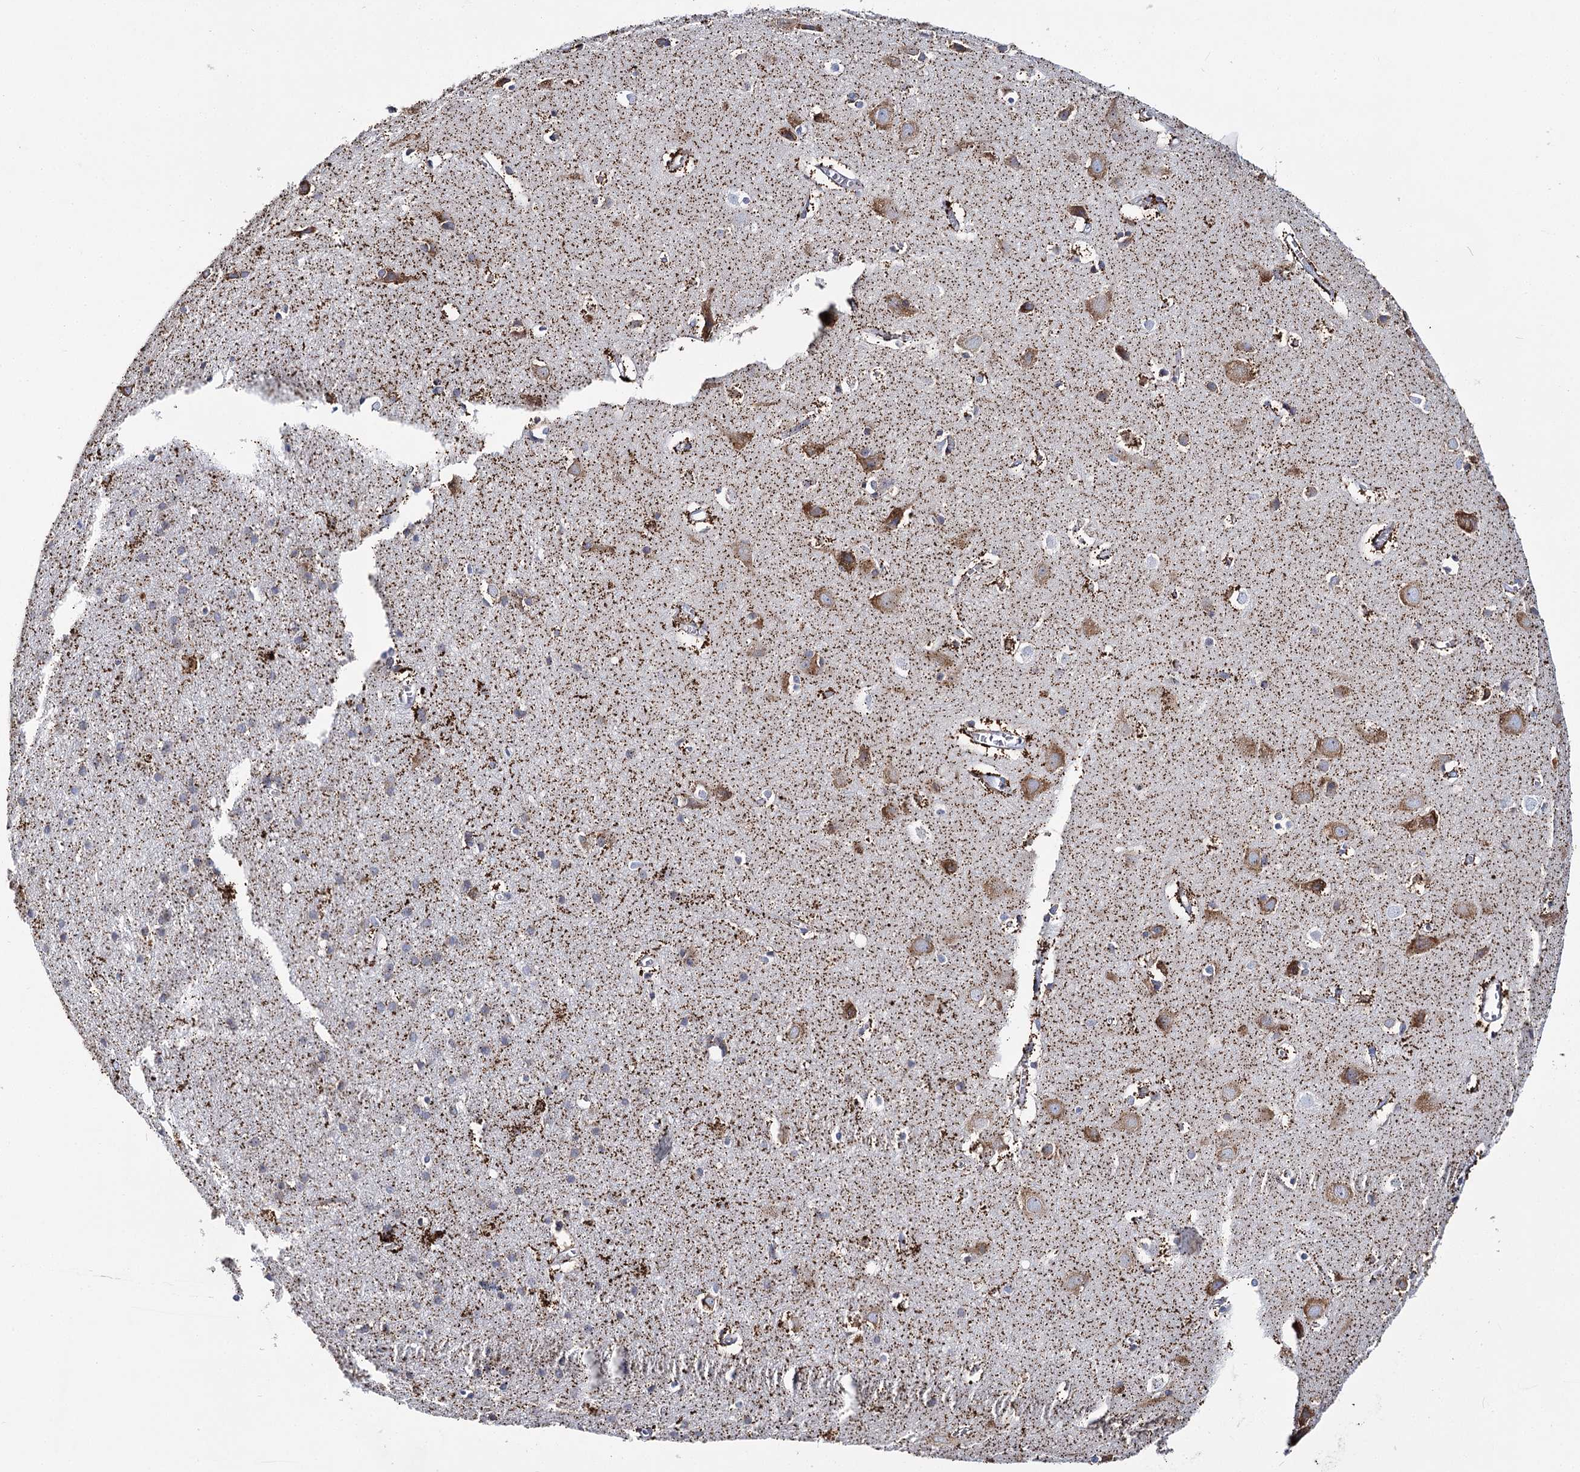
{"staining": {"intensity": "negative", "quantity": "none", "location": "none"}, "tissue": "cerebral cortex", "cell_type": "Endothelial cells", "image_type": "normal", "snomed": [{"axis": "morphology", "description": "Normal tissue, NOS"}, {"axis": "topography", "description": "Cerebral cortex"}], "caption": "An immunohistochemistry photomicrograph of benign cerebral cortex is shown. There is no staining in endothelial cells of cerebral cortex.", "gene": "THUMPD3", "patient": {"sex": "male", "age": 54}}